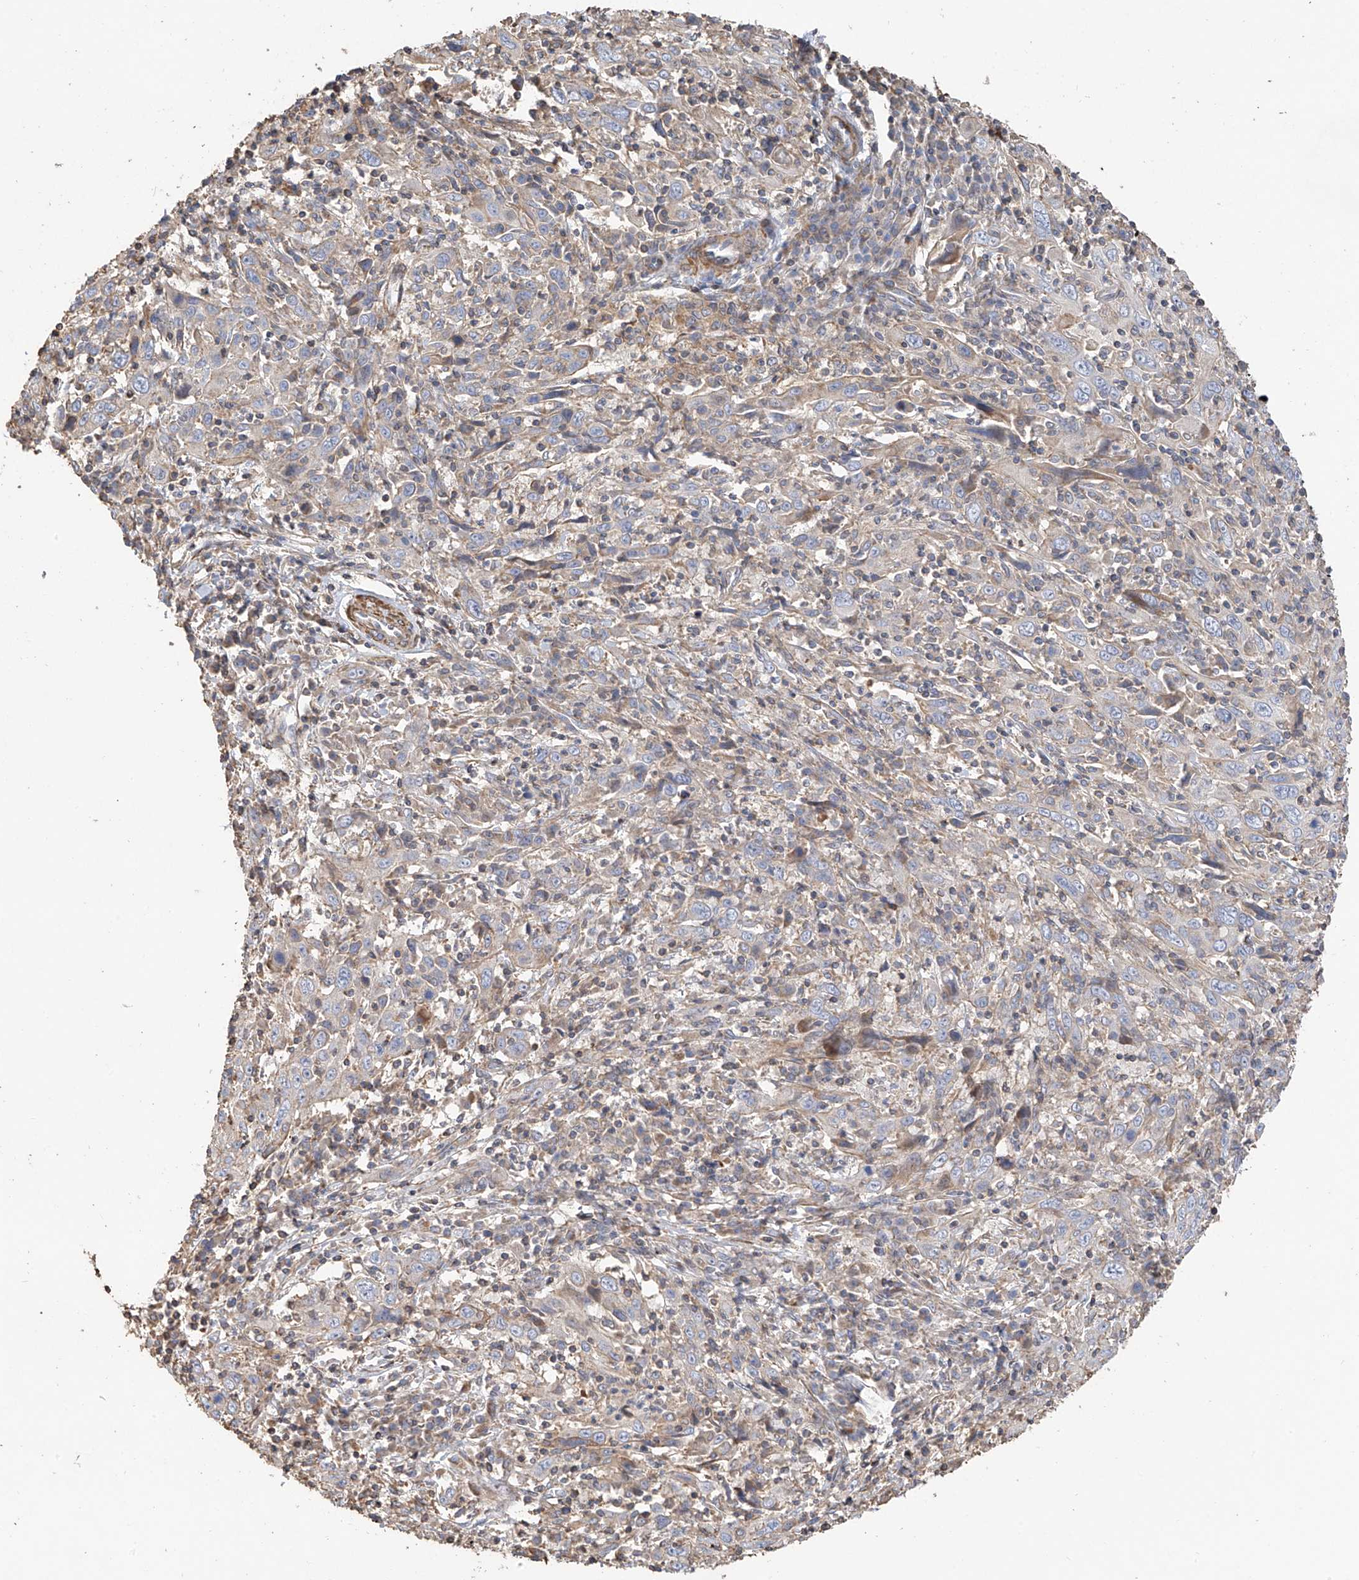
{"staining": {"intensity": "negative", "quantity": "none", "location": "none"}, "tissue": "cervical cancer", "cell_type": "Tumor cells", "image_type": "cancer", "snomed": [{"axis": "morphology", "description": "Squamous cell carcinoma, NOS"}, {"axis": "topography", "description": "Cervix"}], "caption": "Histopathology image shows no significant protein staining in tumor cells of cervical cancer (squamous cell carcinoma).", "gene": "SLC43A3", "patient": {"sex": "female", "age": 46}}